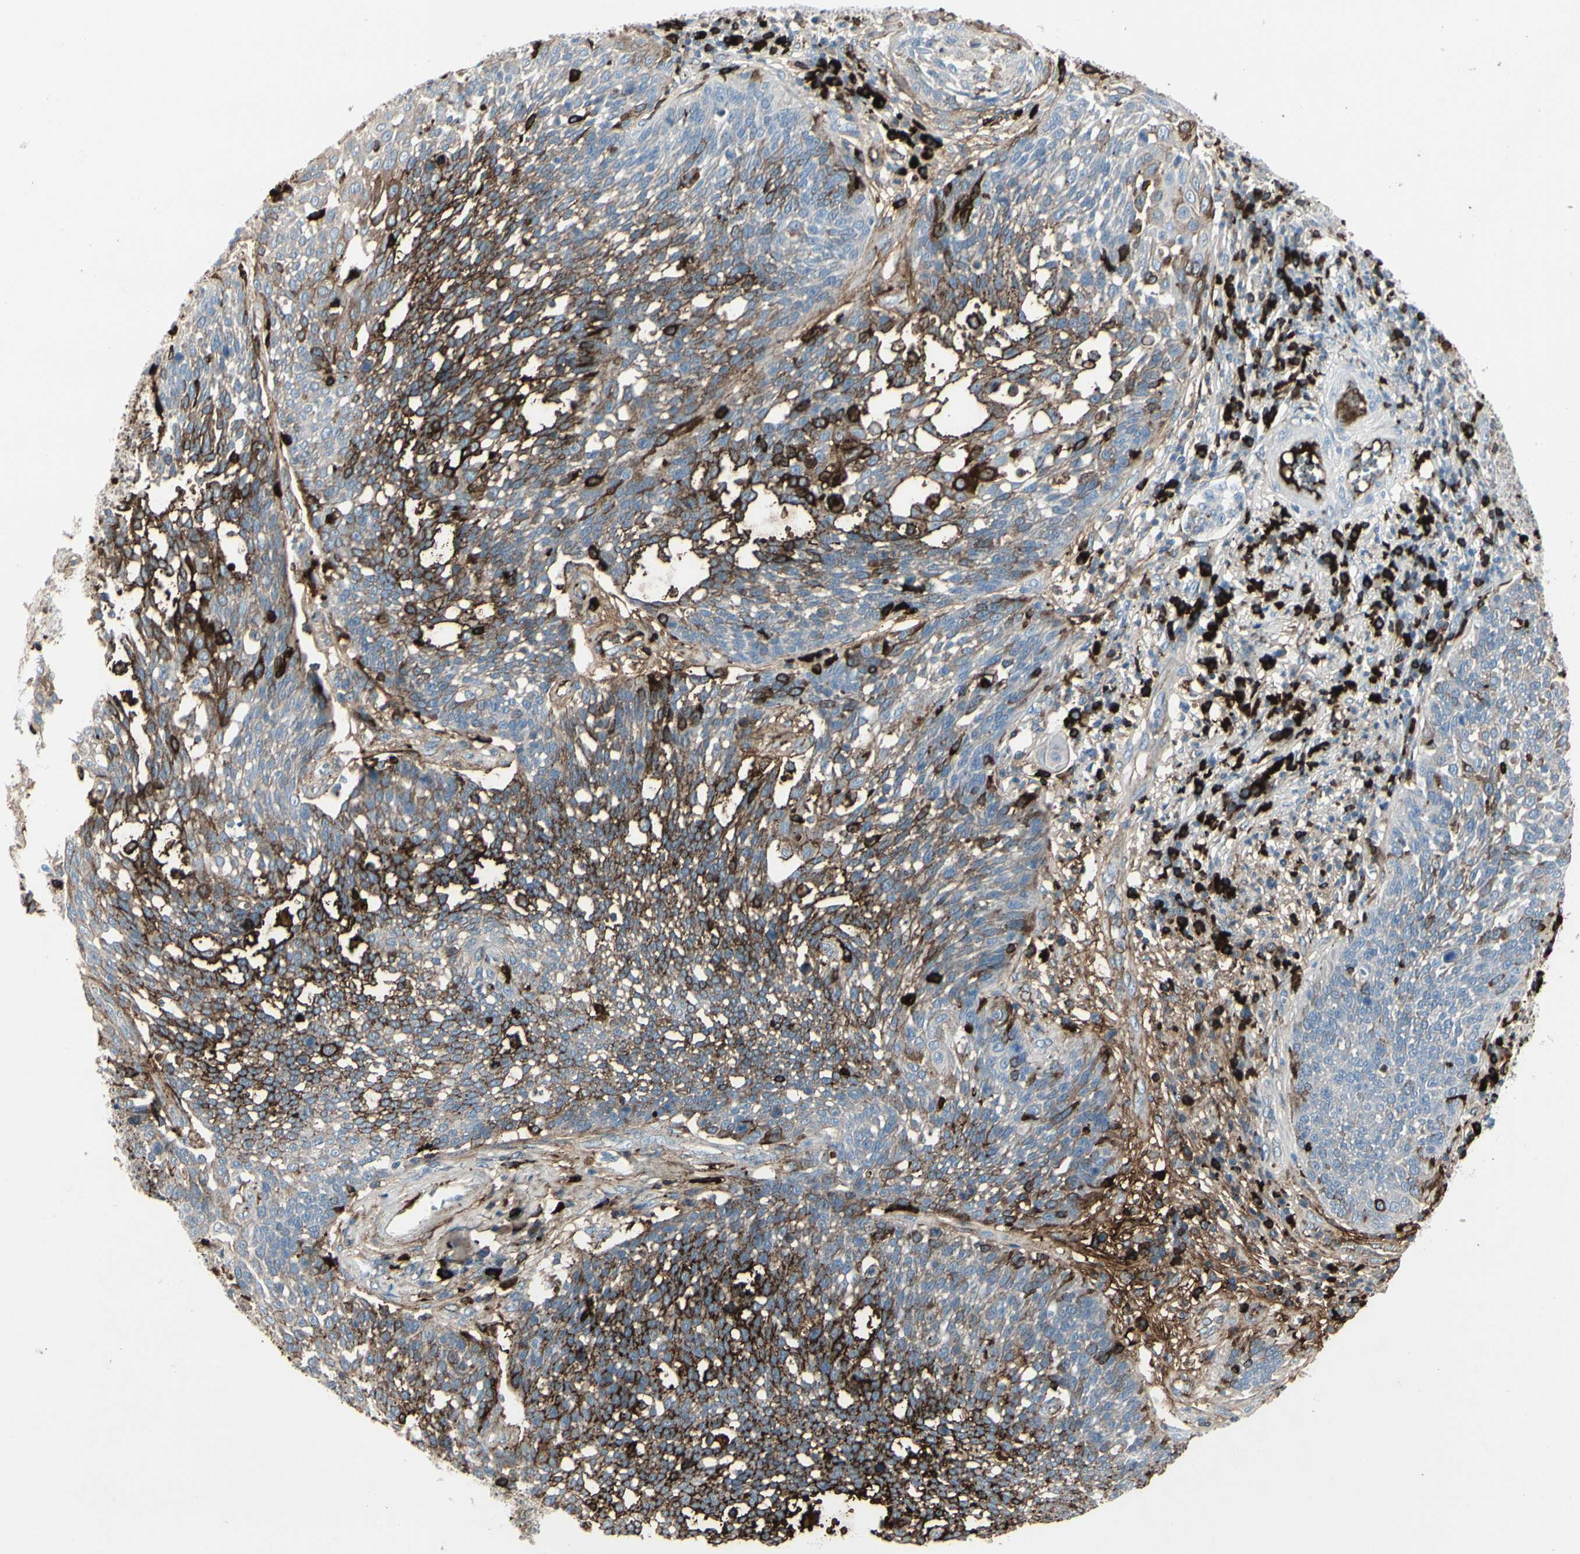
{"staining": {"intensity": "strong", "quantity": "25%-75%", "location": "cytoplasmic/membranous"}, "tissue": "cervical cancer", "cell_type": "Tumor cells", "image_type": "cancer", "snomed": [{"axis": "morphology", "description": "Squamous cell carcinoma, NOS"}, {"axis": "topography", "description": "Cervix"}], "caption": "IHC (DAB (3,3'-diaminobenzidine)) staining of human squamous cell carcinoma (cervical) reveals strong cytoplasmic/membranous protein expression in about 25%-75% of tumor cells. (DAB IHC with brightfield microscopy, high magnification).", "gene": "IGHG1", "patient": {"sex": "female", "age": 34}}